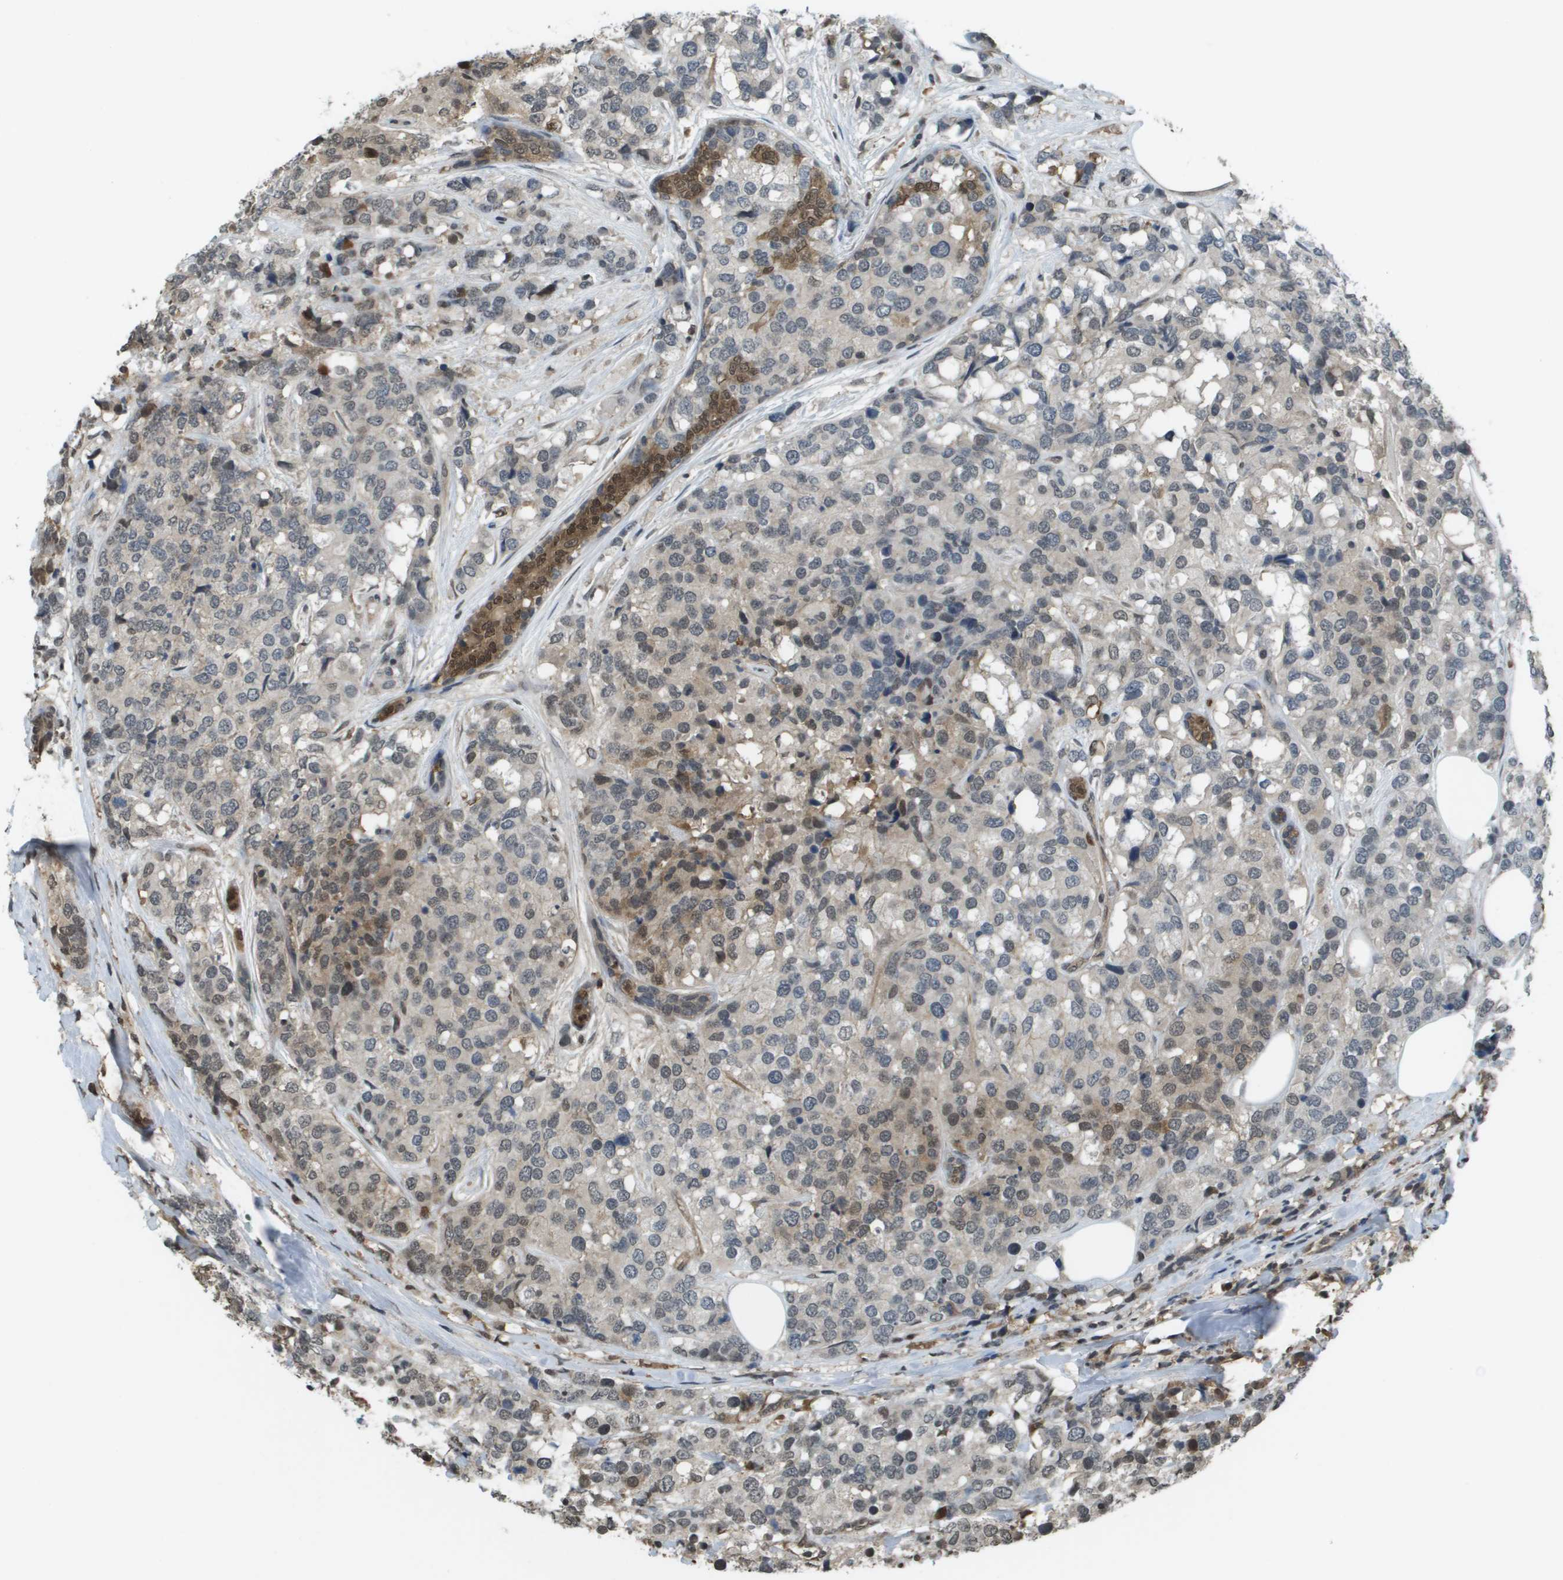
{"staining": {"intensity": "moderate", "quantity": "<25%", "location": "cytoplasmic/membranous,nuclear"}, "tissue": "breast cancer", "cell_type": "Tumor cells", "image_type": "cancer", "snomed": [{"axis": "morphology", "description": "Lobular carcinoma"}, {"axis": "topography", "description": "Breast"}], "caption": "Protein expression analysis of human breast cancer reveals moderate cytoplasmic/membranous and nuclear staining in about <25% of tumor cells. Nuclei are stained in blue.", "gene": "NDRG2", "patient": {"sex": "female", "age": 59}}